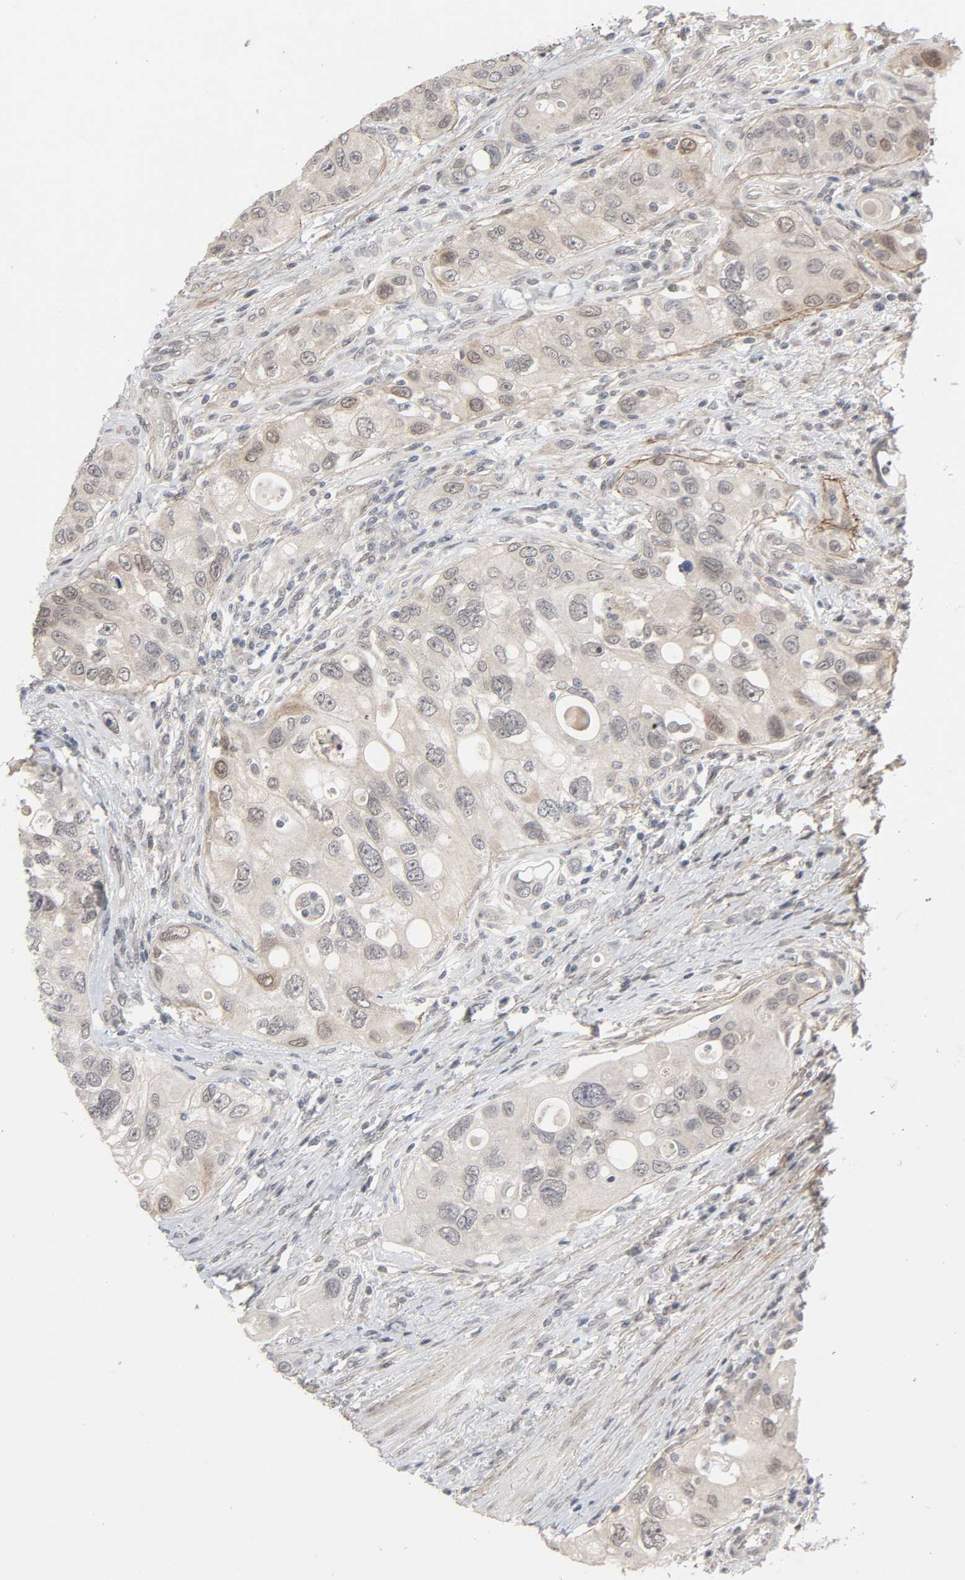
{"staining": {"intensity": "negative", "quantity": "none", "location": "none"}, "tissue": "urothelial cancer", "cell_type": "Tumor cells", "image_type": "cancer", "snomed": [{"axis": "morphology", "description": "Urothelial carcinoma, High grade"}, {"axis": "topography", "description": "Urinary bladder"}], "caption": "This is an immunohistochemistry (IHC) image of urothelial cancer. There is no positivity in tumor cells.", "gene": "ZNF222", "patient": {"sex": "female", "age": 56}}